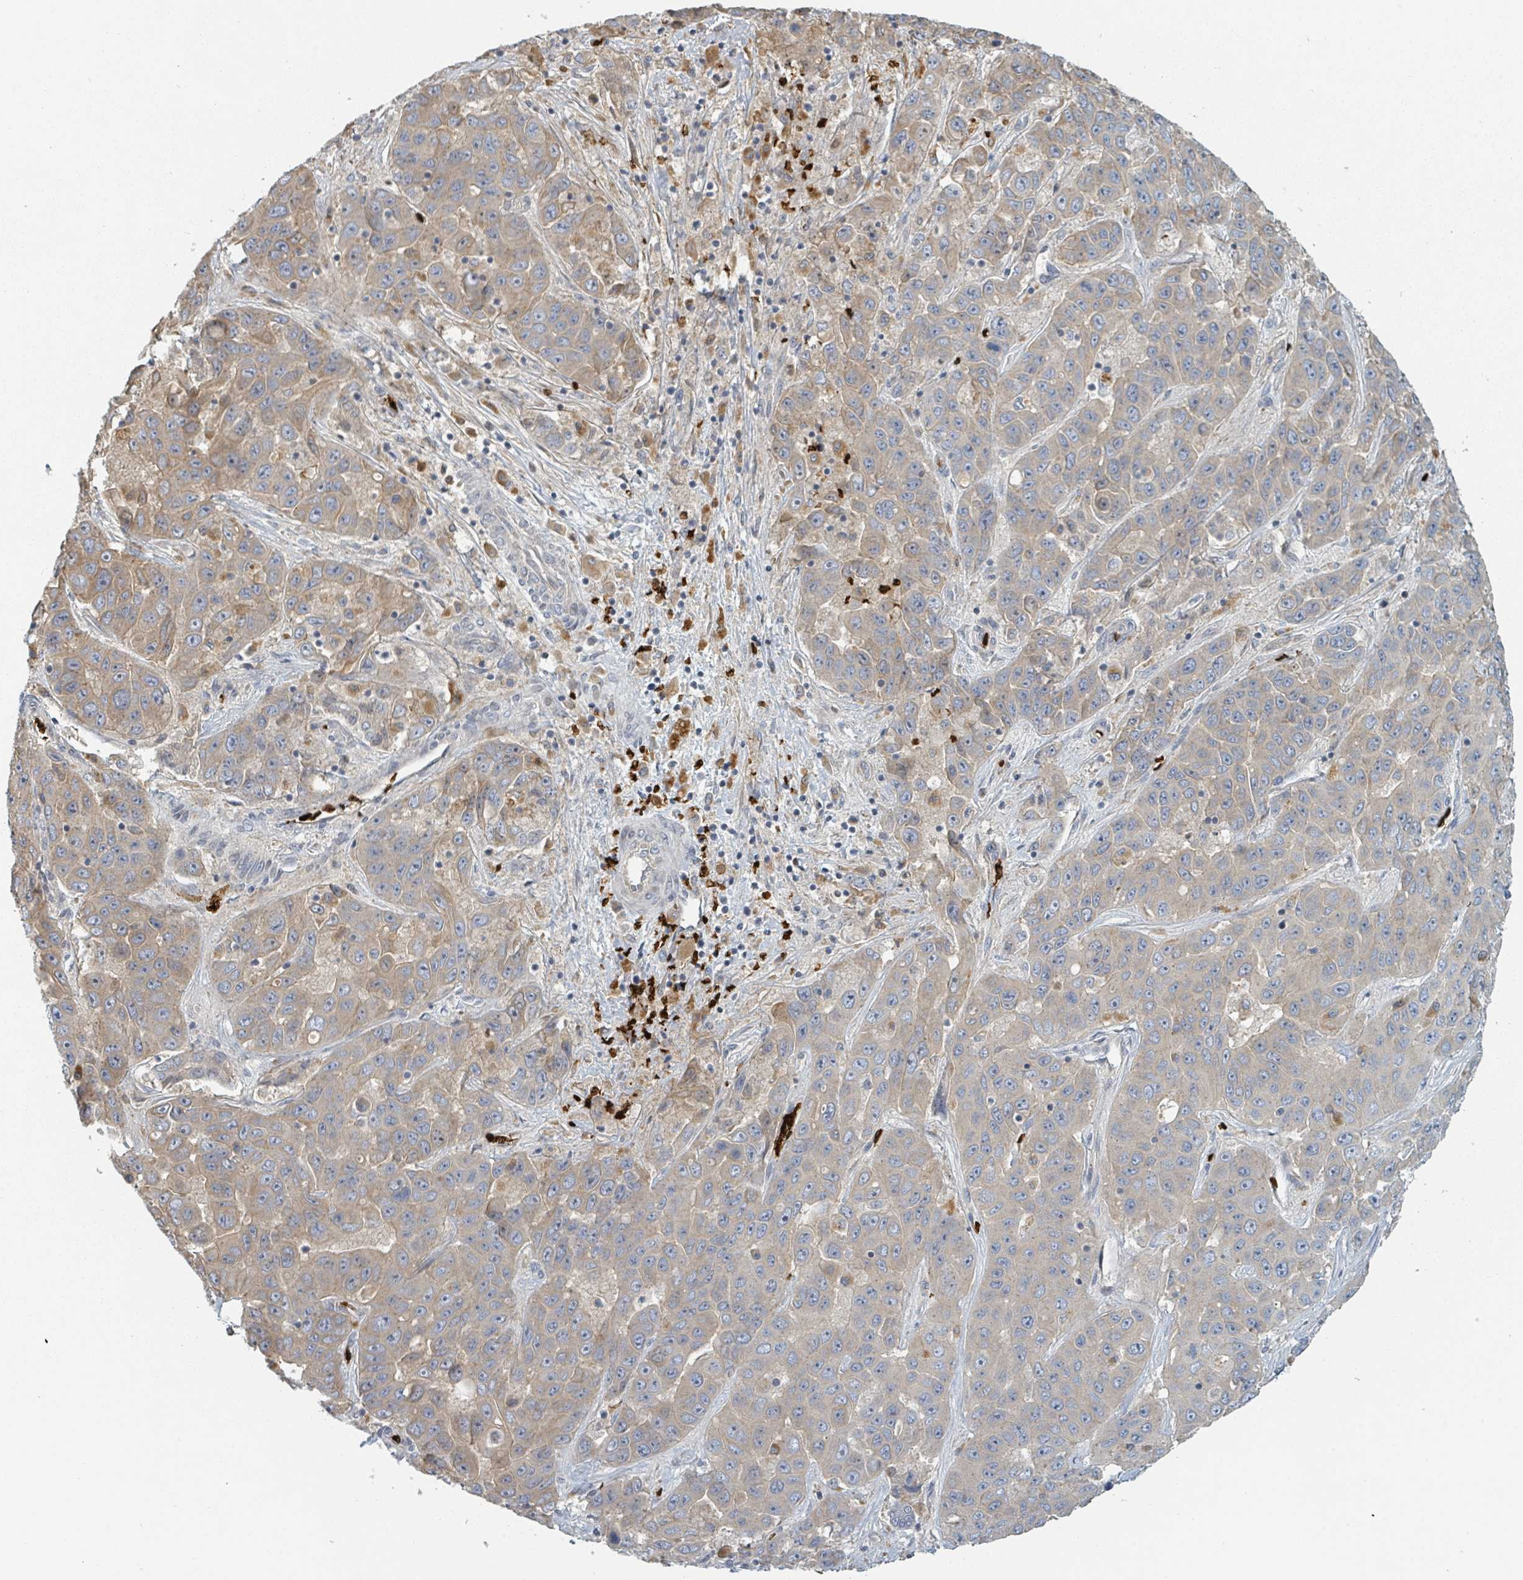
{"staining": {"intensity": "weak", "quantity": "25%-75%", "location": "cytoplasmic/membranous"}, "tissue": "liver cancer", "cell_type": "Tumor cells", "image_type": "cancer", "snomed": [{"axis": "morphology", "description": "Cholangiocarcinoma"}, {"axis": "topography", "description": "Liver"}], "caption": "Human liver cancer (cholangiocarcinoma) stained for a protein (brown) exhibits weak cytoplasmic/membranous positive positivity in approximately 25%-75% of tumor cells.", "gene": "TRPC4AP", "patient": {"sex": "female", "age": 52}}